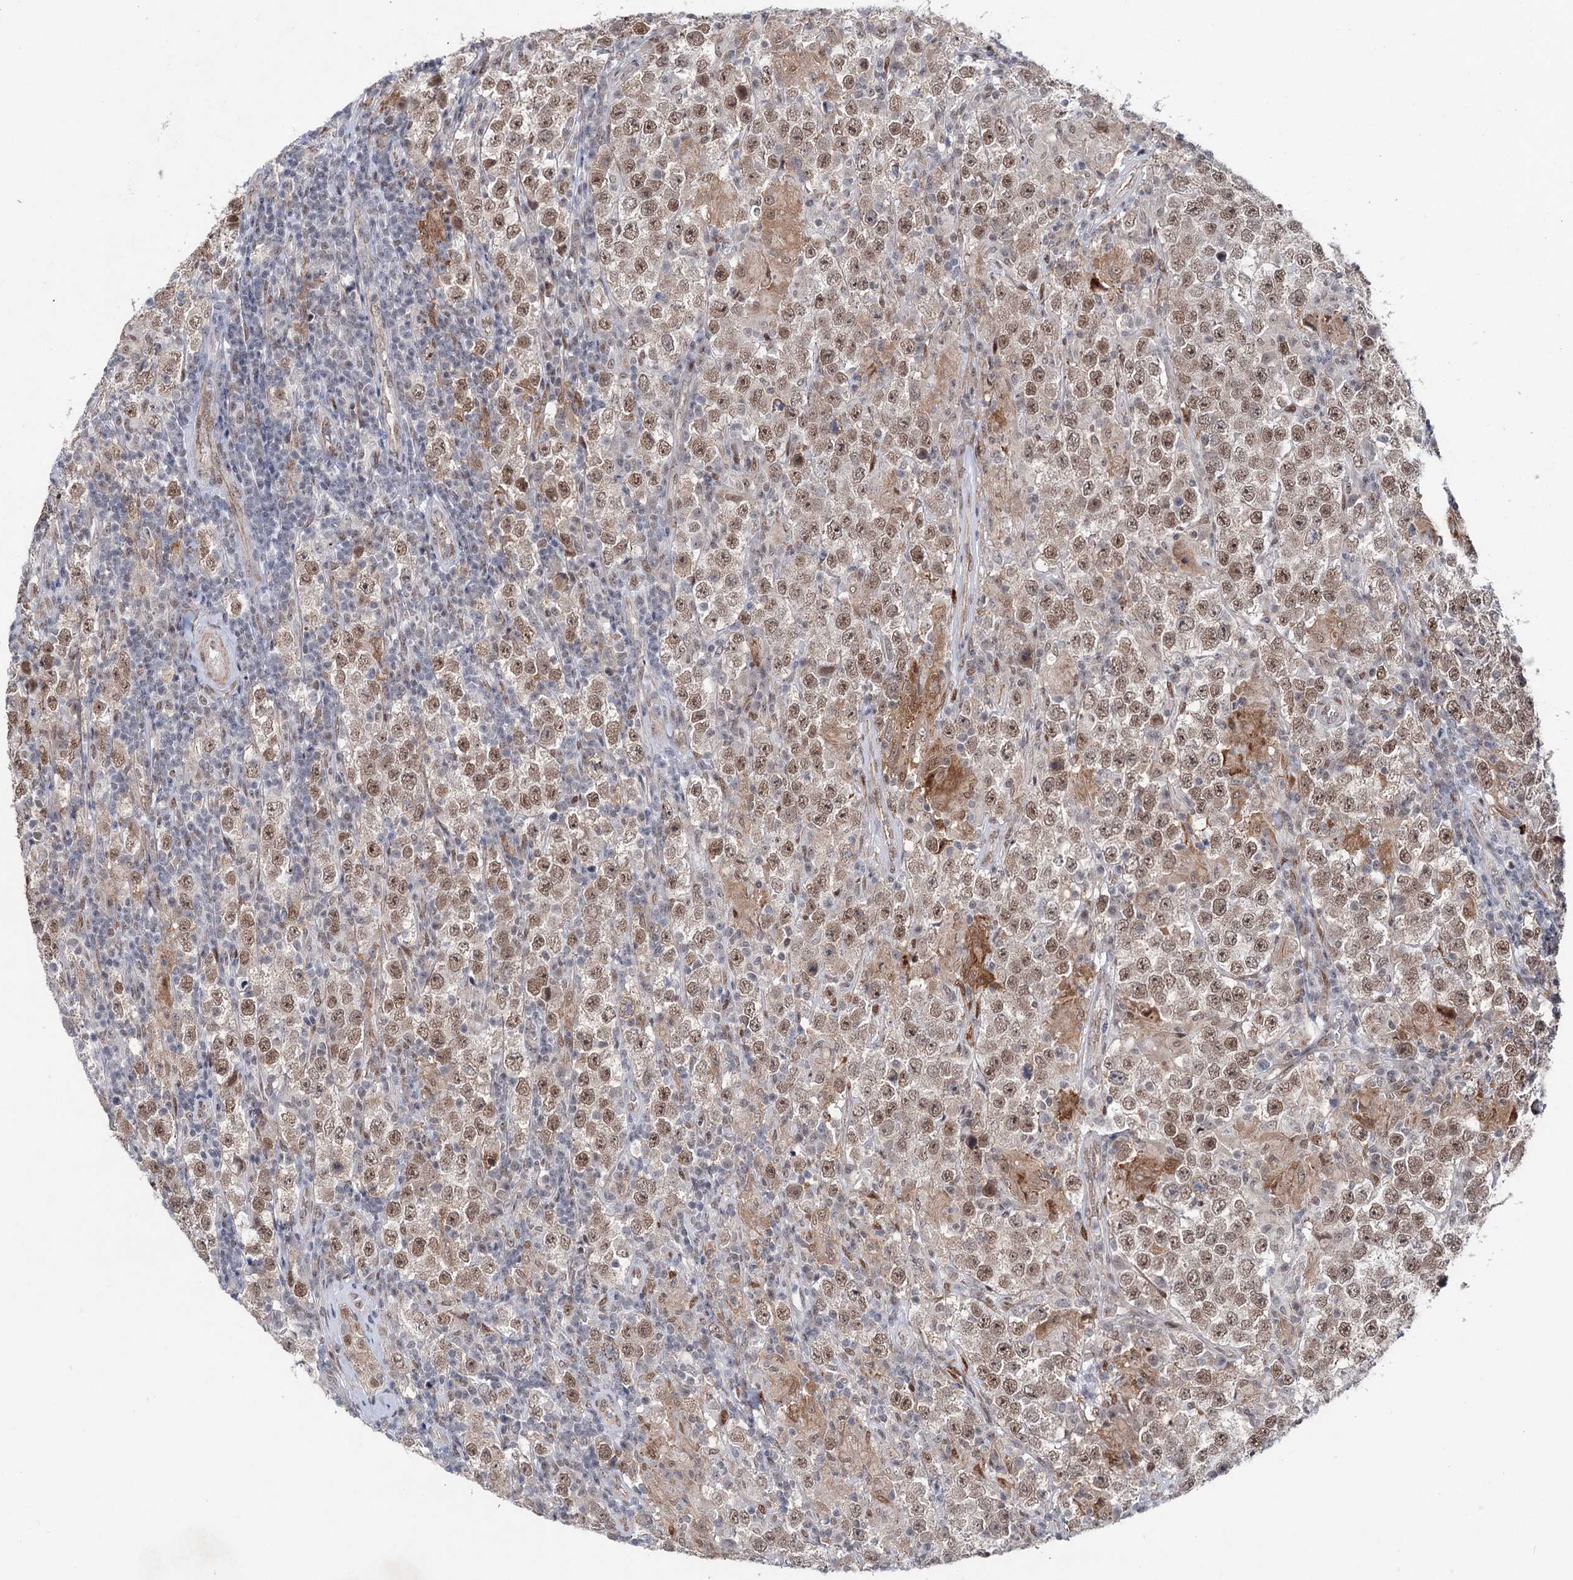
{"staining": {"intensity": "moderate", "quantity": ">75%", "location": "nuclear"}, "tissue": "testis cancer", "cell_type": "Tumor cells", "image_type": "cancer", "snomed": [{"axis": "morphology", "description": "Normal tissue, NOS"}, {"axis": "morphology", "description": "Urothelial carcinoma, High grade"}, {"axis": "morphology", "description": "Seminoma, NOS"}, {"axis": "morphology", "description": "Carcinoma, Embryonal, NOS"}, {"axis": "topography", "description": "Urinary bladder"}, {"axis": "topography", "description": "Testis"}], "caption": "Moderate nuclear staining is seen in about >75% of tumor cells in embryonal carcinoma (testis).", "gene": "FAM53A", "patient": {"sex": "male", "age": 41}}